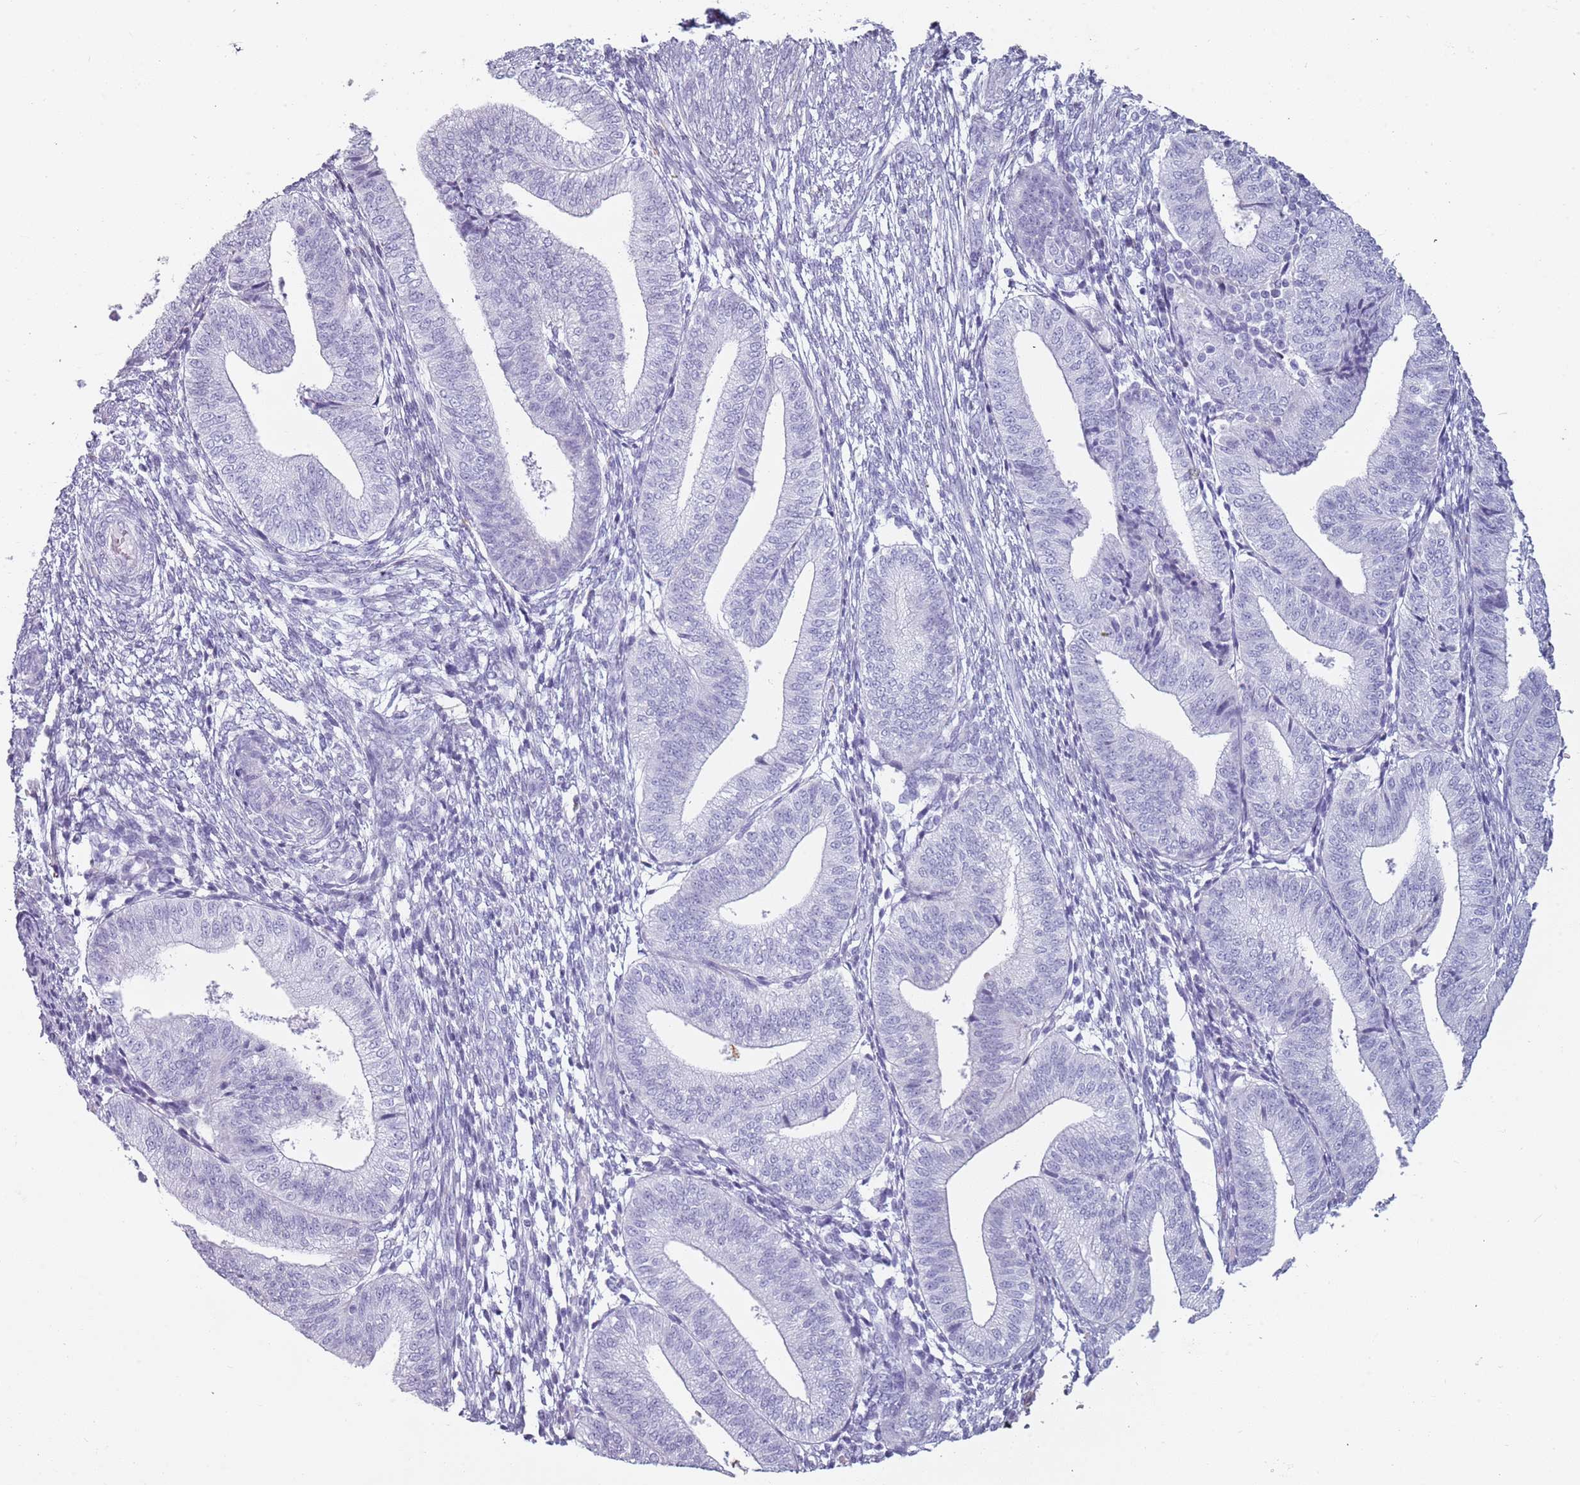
{"staining": {"intensity": "negative", "quantity": "none", "location": "none"}, "tissue": "endometrium", "cell_type": "Cells in endometrial stroma", "image_type": "normal", "snomed": [{"axis": "morphology", "description": "Normal tissue, NOS"}, {"axis": "topography", "description": "Endometrium"}], "caption": "Protein analysis of benign endometrium reveals no significant staining in cells in endometrial stroma. (DAB immunohistochemistry visualized using brightfield microscopy, high magnification).", "gene": "COLEC12", "patient": {"sex": "female", "age": 34}}